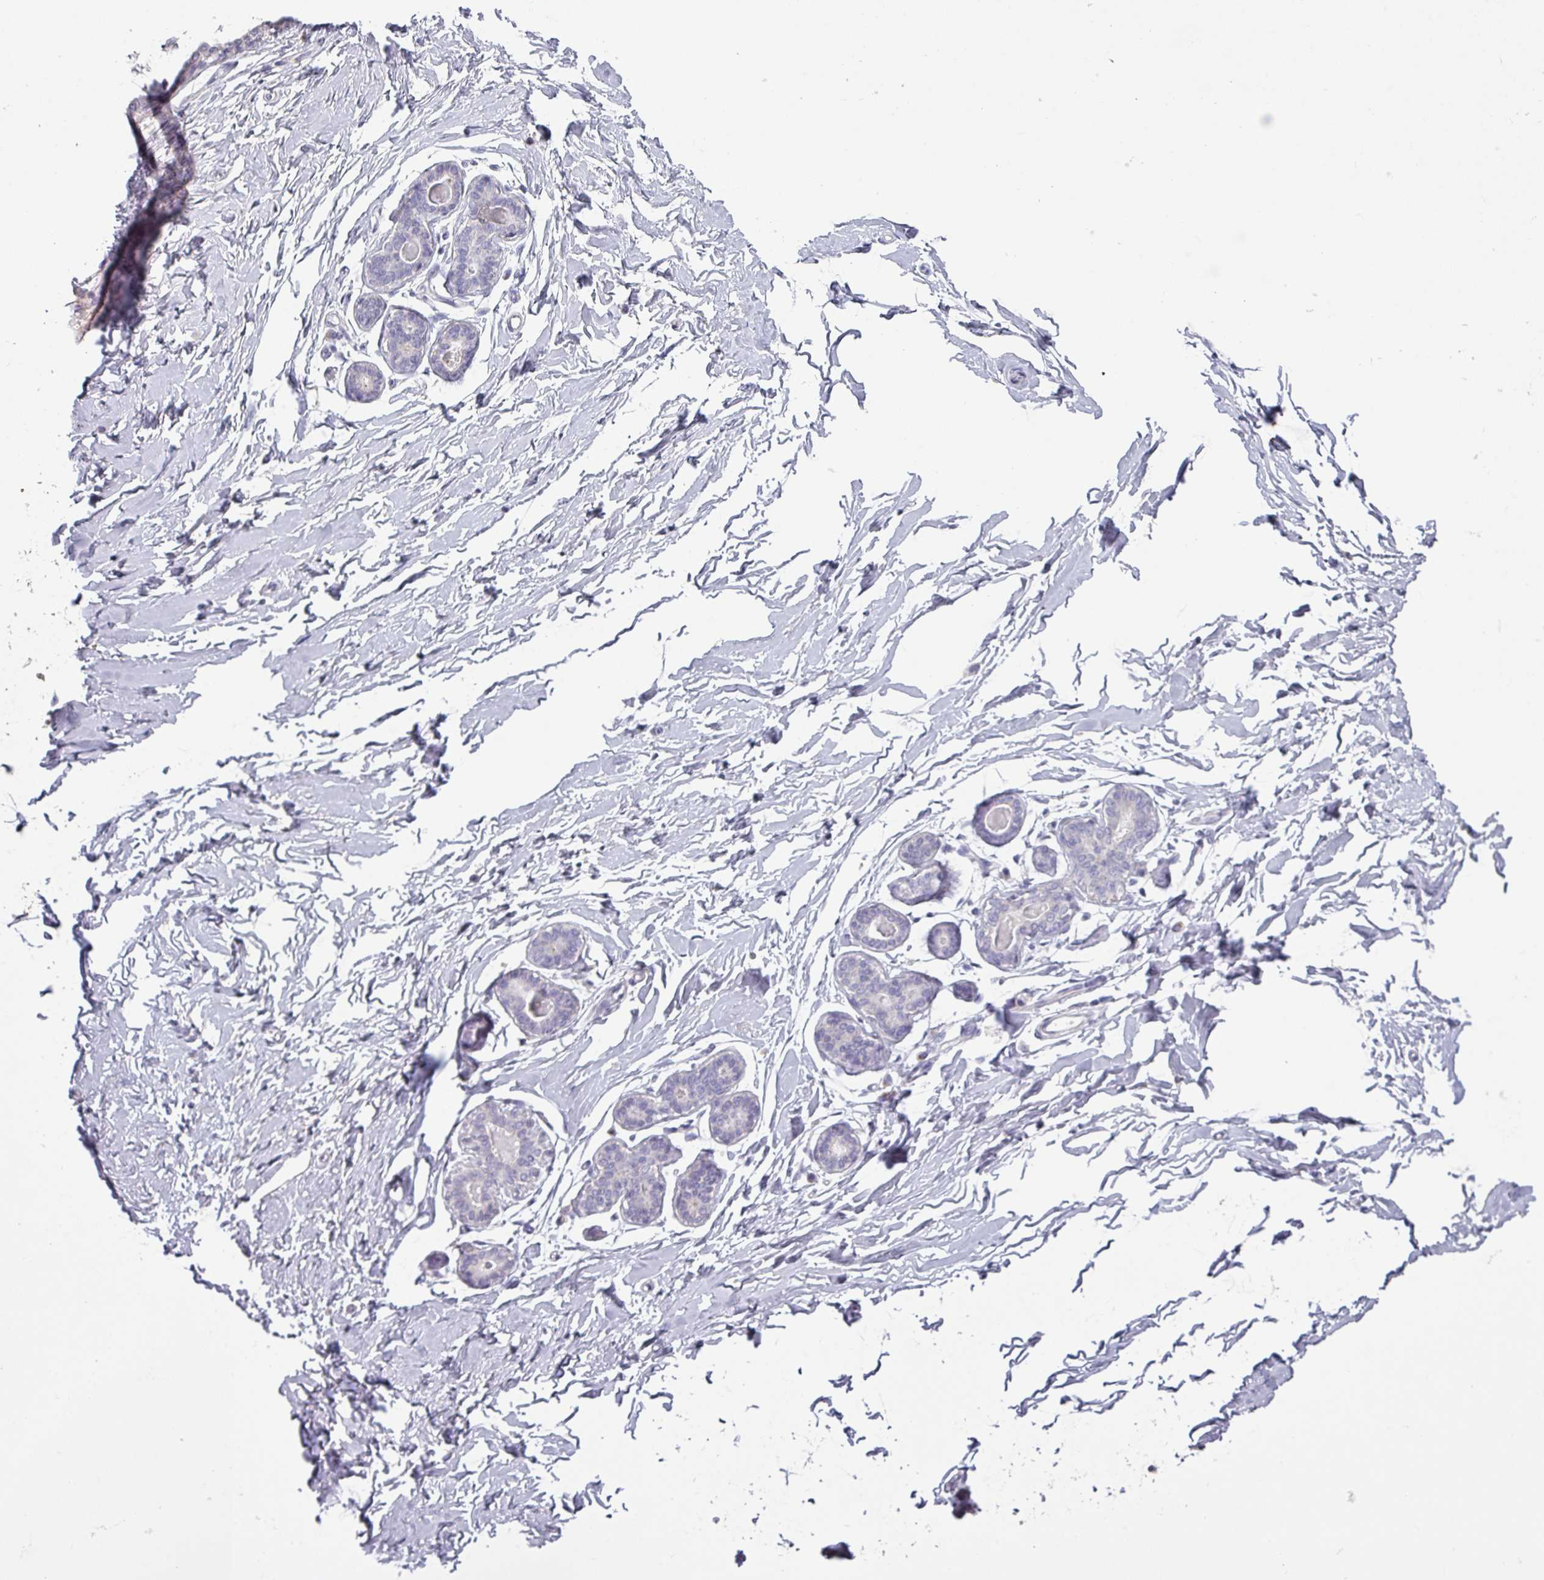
{"staining": {"intensity": "negative", "quantity": "none", "location": "none"}, "tissue": "breast", "cell_type": "Adipocytes", "image_type": "normal", "snomed": [{"axis": "morphology", "description": "Normal tissue, NOS"}, {"axis": "topography", "description": "Breast"}], "caption": "Breast was stained to show a protein in brown. There is no significant staining in adipocytes. (Brightfield microscopy of DAB immunohistochemistry (IHC) at high magnification).", "gene": "MAGEC3", "patient": {"sex": "female", "age": 23}}